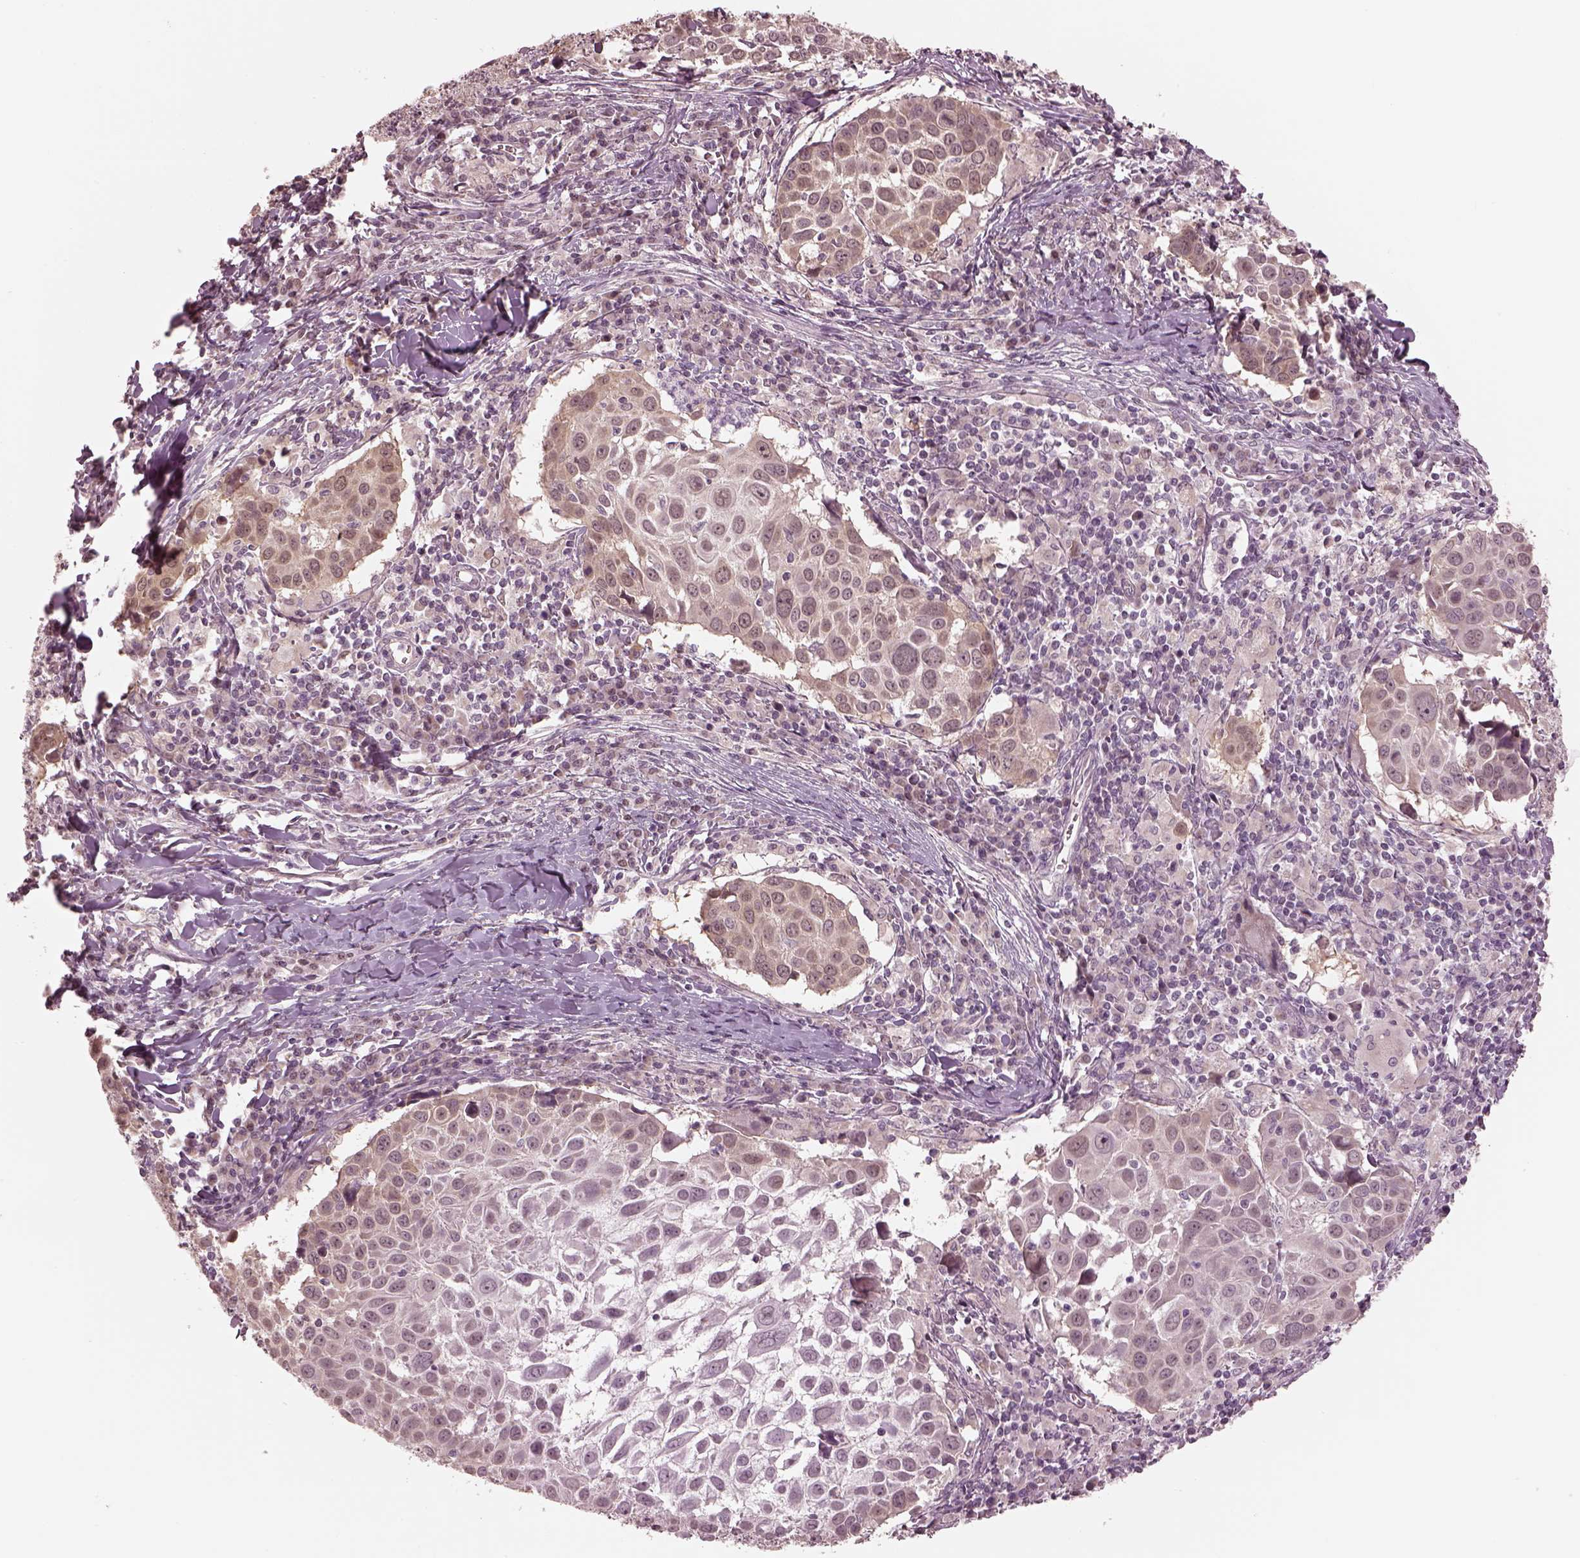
{"staining": {"intensity": "weak", "quantity": "<25%", "location": "cytoplasmic/membranous"}, "tissue": "lung cancer", "cell_type": "Tumor cells", "image_type": "cancer", "snomed": [{"axis": "morphology", "description": "Squamous cell carcinoma, NOS"}, {"axis": "topography", "description": "Lung"}], "caption": "An immunohistochemistry (IHC) image of lung cancer (squamous cell carcinoma) is shown. There is no staining in tumor cells of lung cancer (squamous cell carcinoma).", "gene": "IQCB1", "patient": {"sex": "male", "age": 57}}